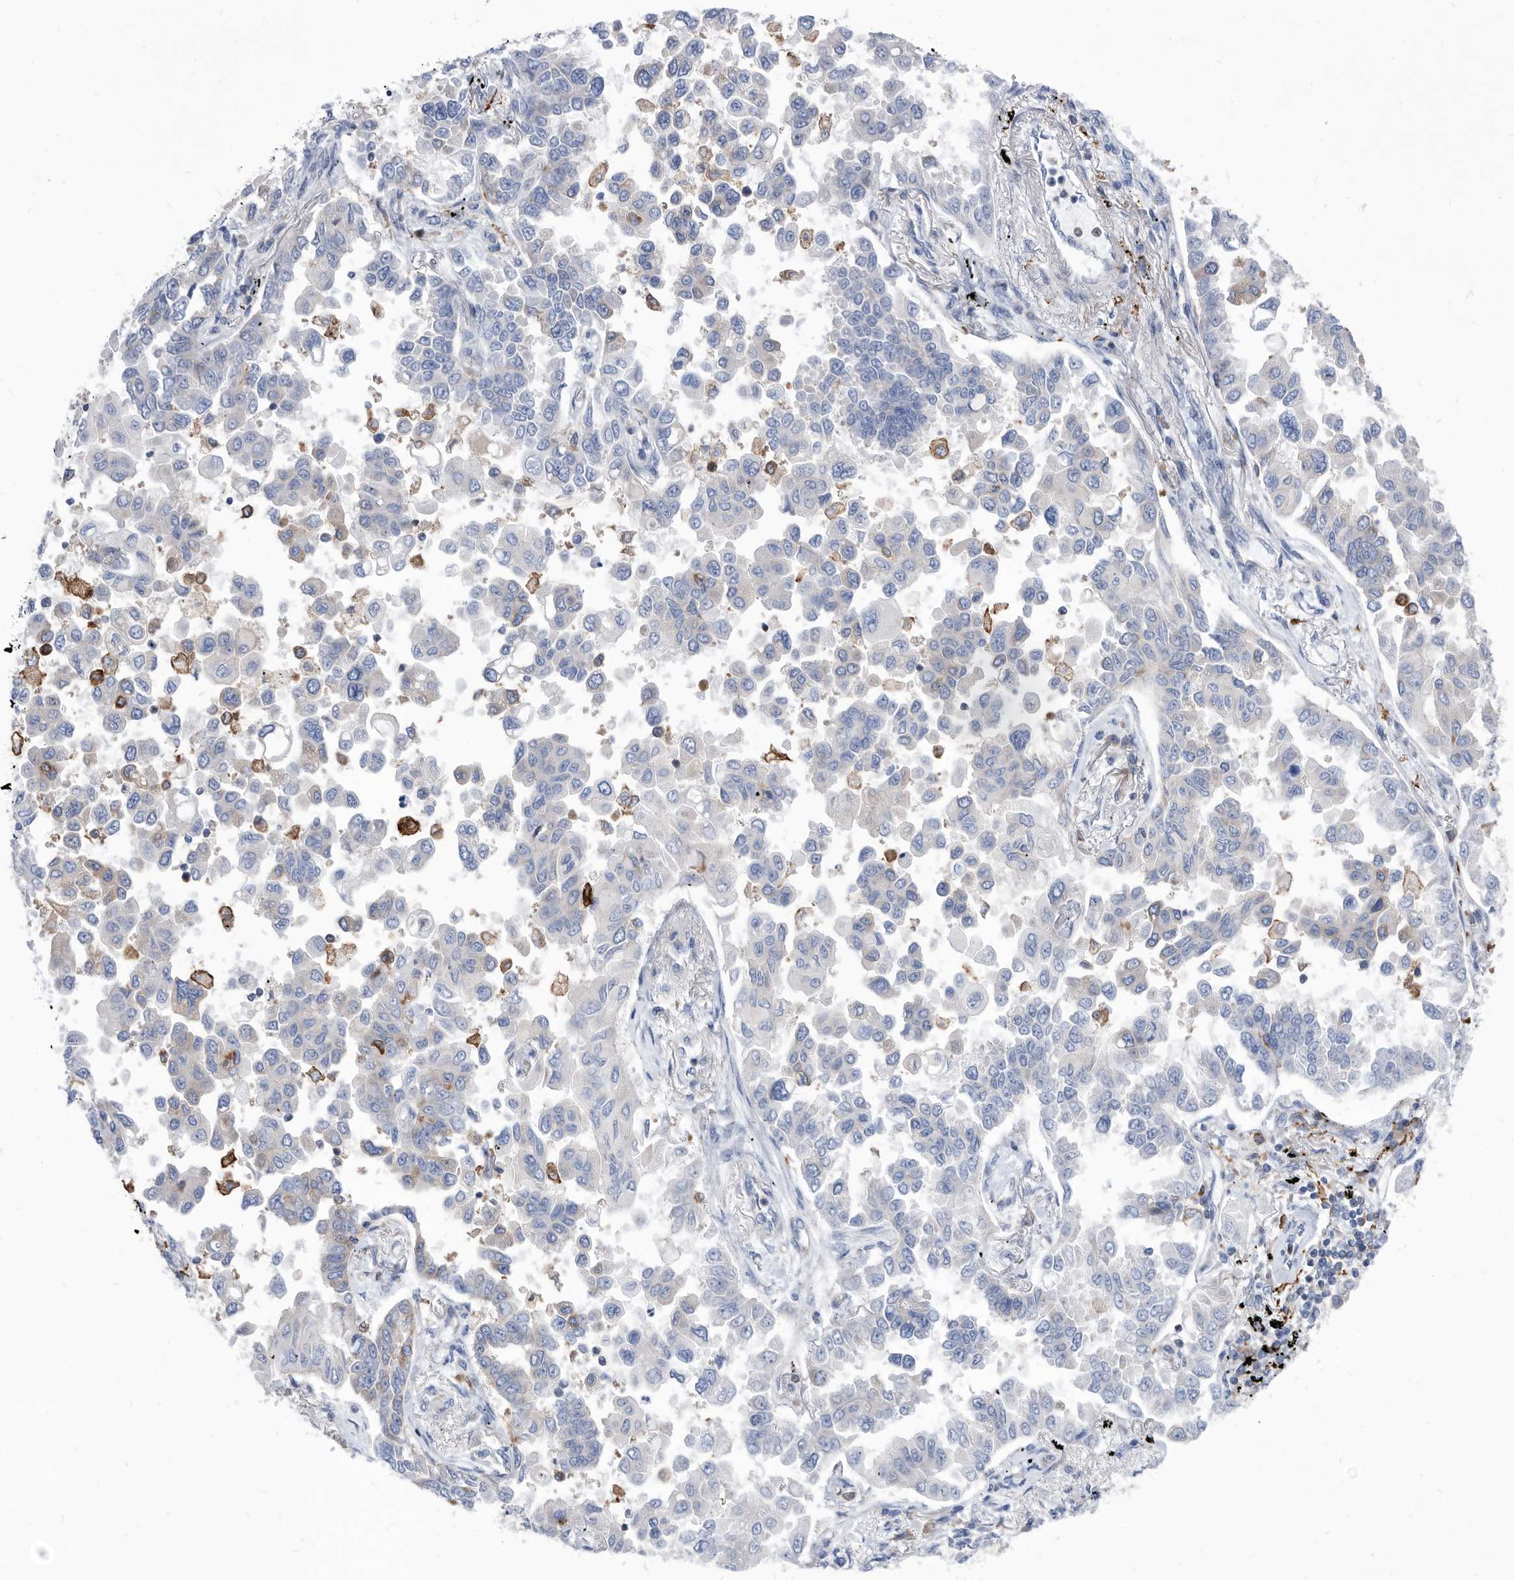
{"staining": {"intensity": "negative", "quantity": "none", "location": "none"}, "tissue": "lung cancer", "cell_type": "Tumor cells", "image_type": "cancer", "snomed": [{"axis": "morphology", "description": "Adenocarcinoma, NOS"}, {"axis": "topography", "description": "Lung"}], "caption": "Lung adenocarcinoma stained for a protein using immunohistochemistry (IHC) displays no expression tumor cells.", "gene": "SMG7", "patient": {"sex": "female", "age": 67}}